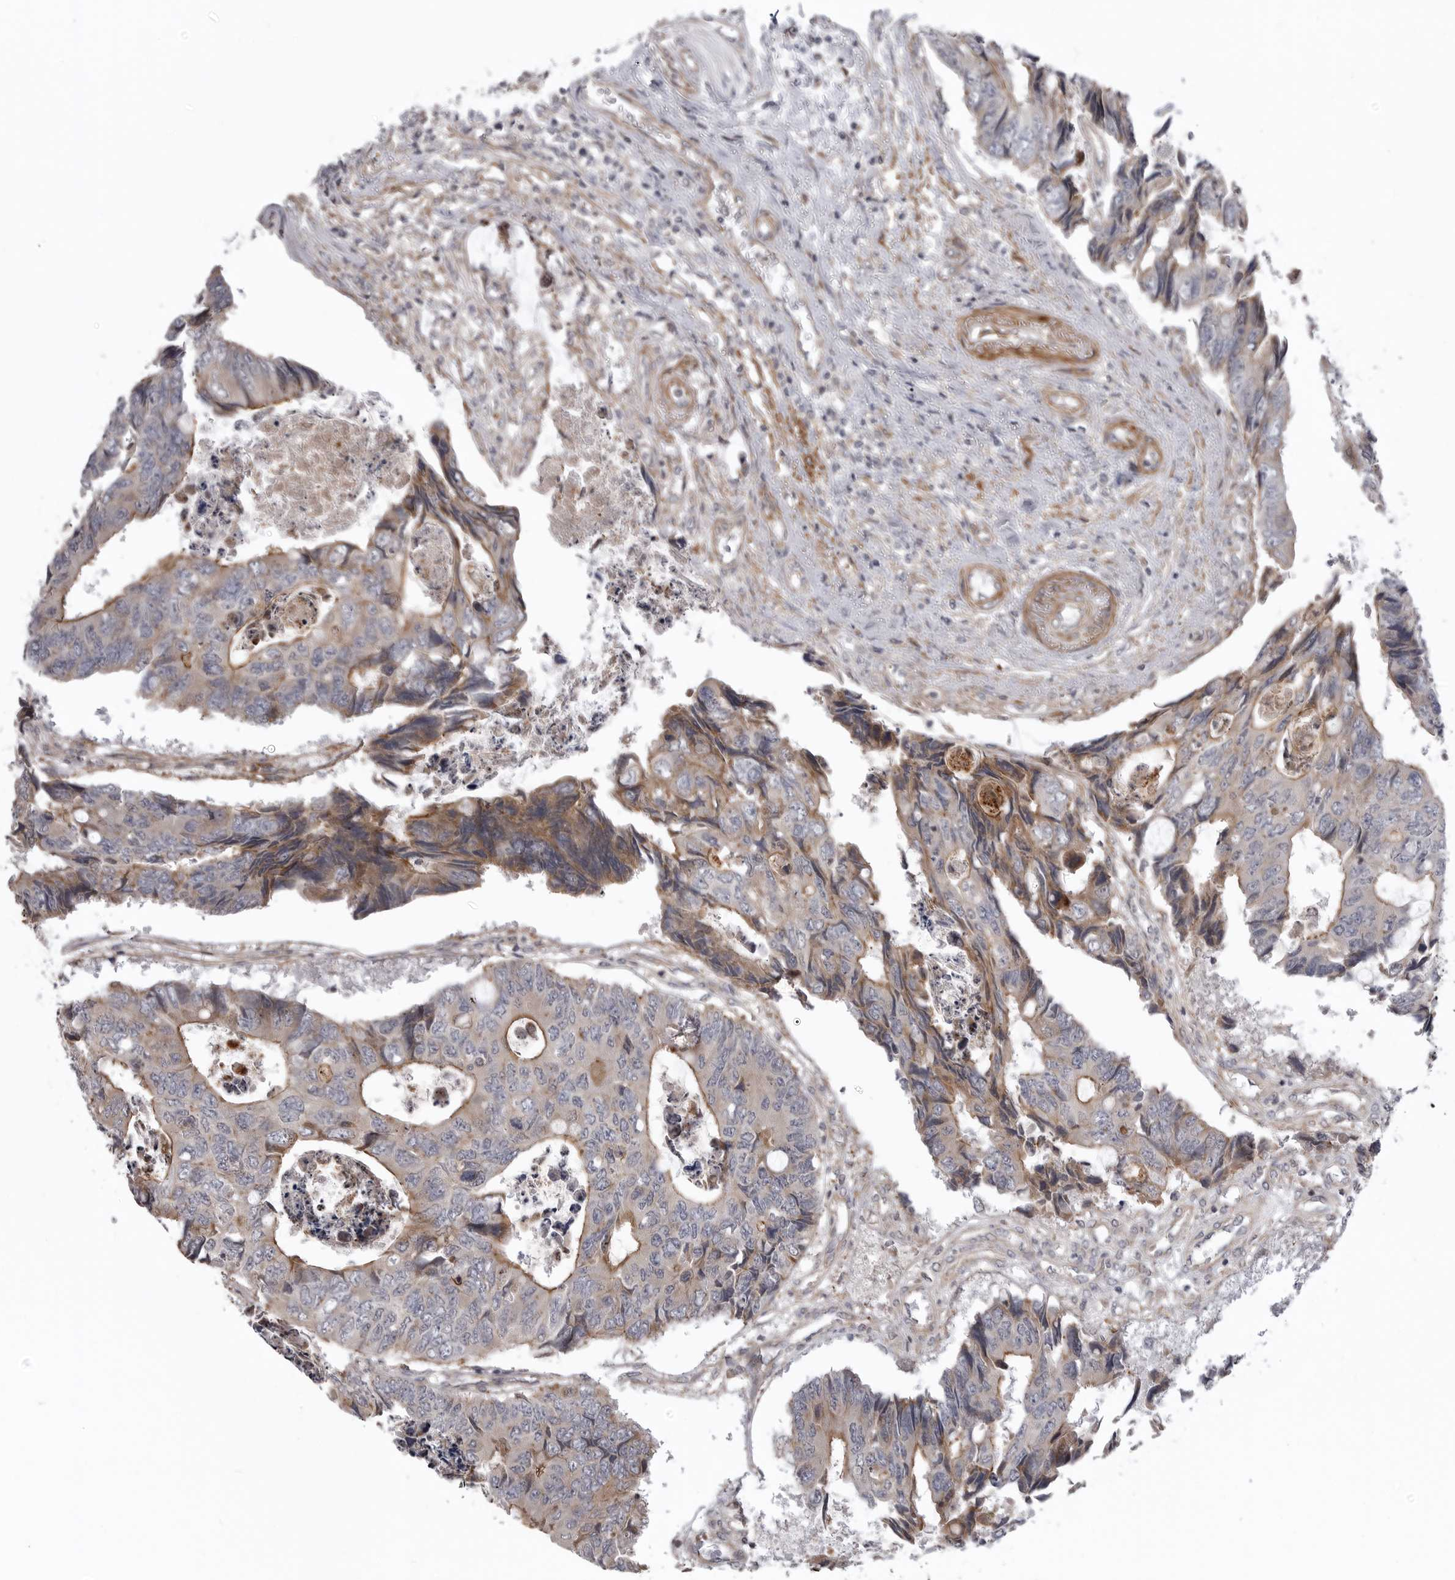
{"staining": {"intensity": "moderate", "quantity": "25%-75%", "location": "cytoplasmic/membranous"}, "tissue": "colorectal cancer", "cell_type": "Tumor cells", "image_type": "cancer", "snomed": [{"axis": "morphology", "description": "Adenocarcinoma, NOS"}, {"axis": "topography", "description": "Rectum"}], "caption": "A brown stain labels moderate cytoplasmic/membranous staining of a protein in colorectal adenocarcinoma tumor cells.", "gene": "SCP2", "patient": {"sex": "male", "age": 84}}